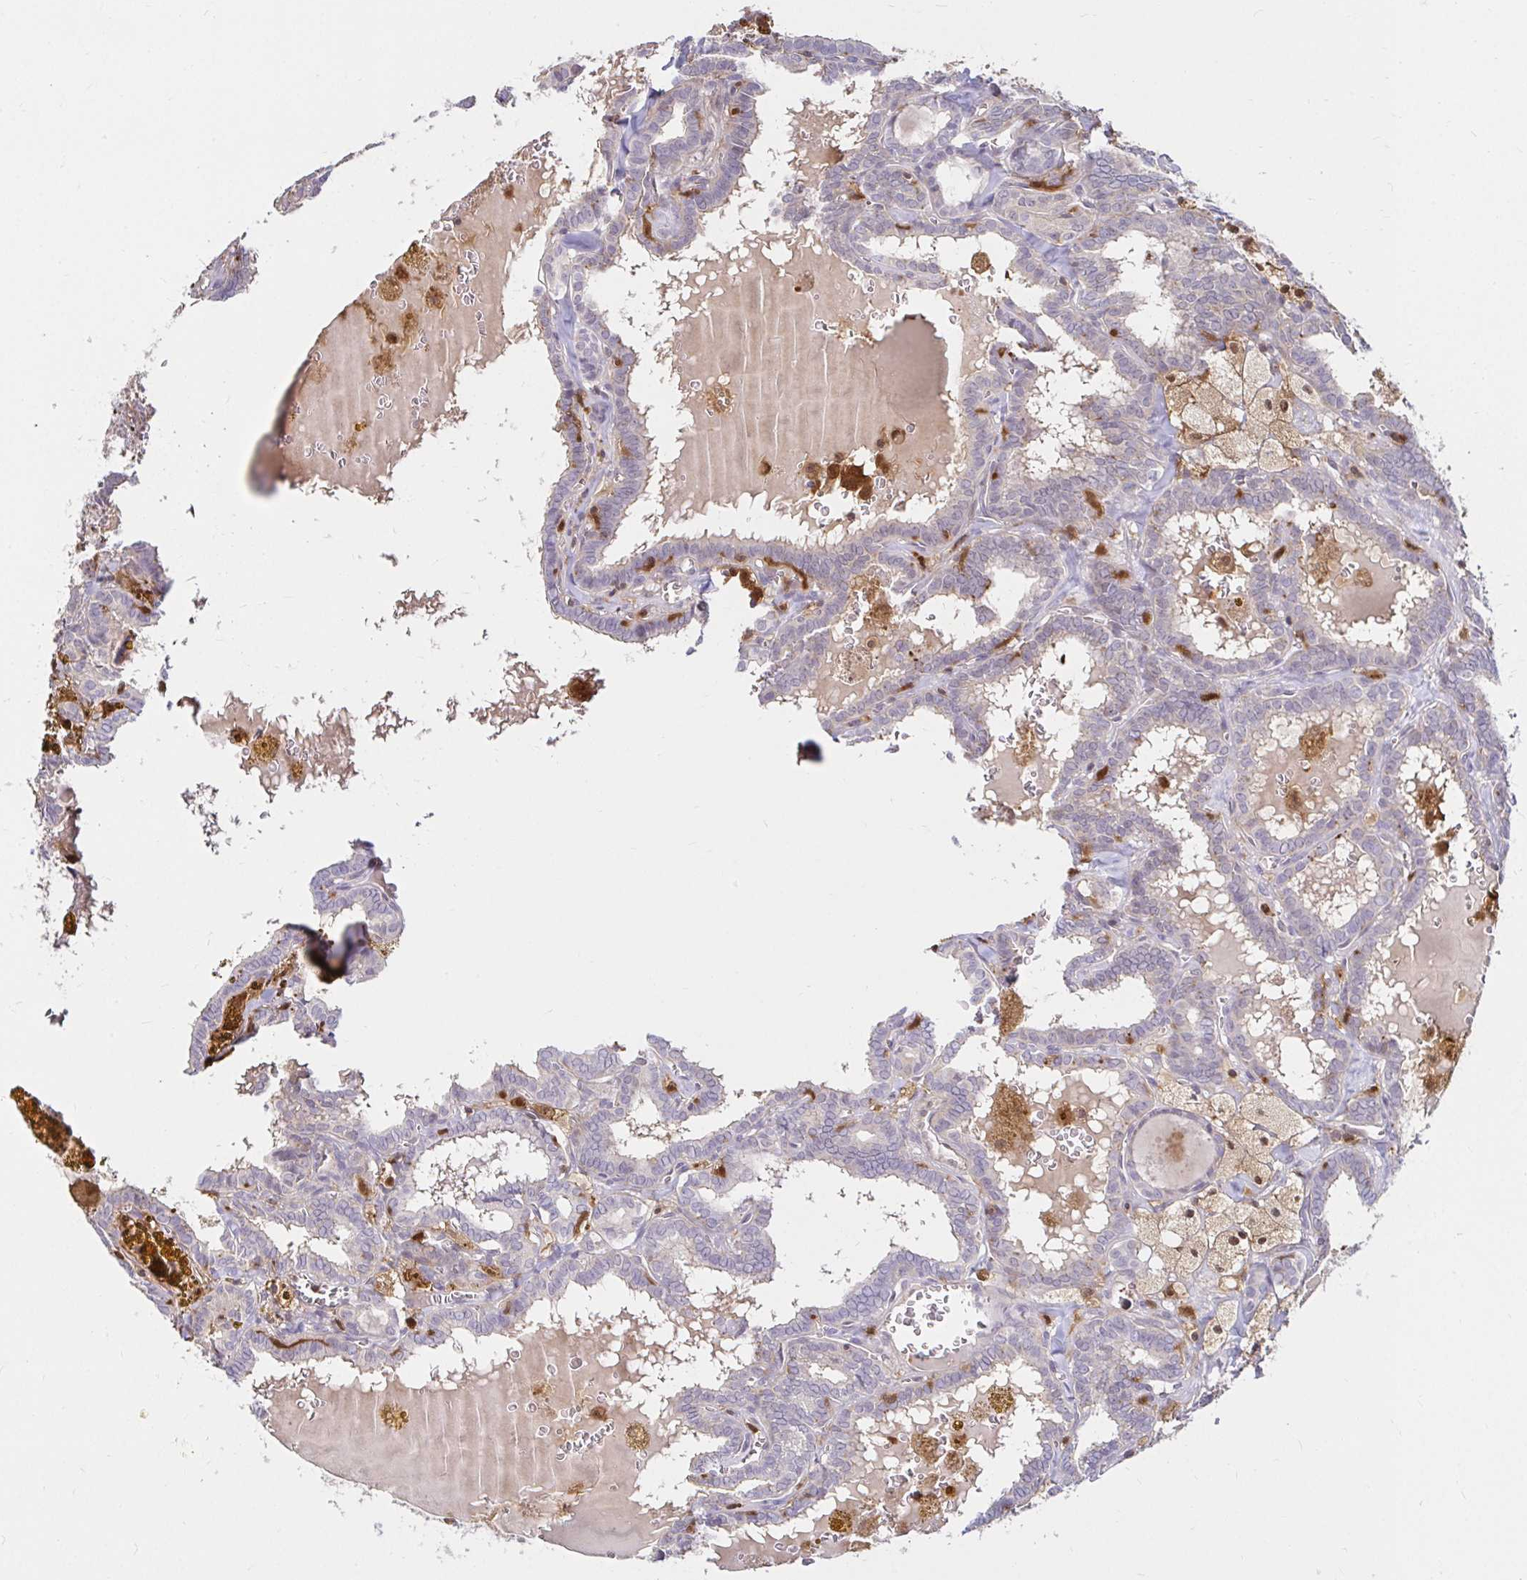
{"staining": {"intensity": "negative", "quantity": "none", "location": "none"}, "tissue": "thyroid cancer", "cell_type": "Tumor cells", "image_type": "cancer", "snomed": [{"axis": "morphology", "description": "Papillary adenocarcinoma, NOS"}, {"axis": "topography", "description": "Thyroid gland"}], "caption": "Protein analysis of thyroid cancer displays no significant positivity in tumor cells.", "gene": "PYCARD", "patient": {"sex": "female", "age": 39}}